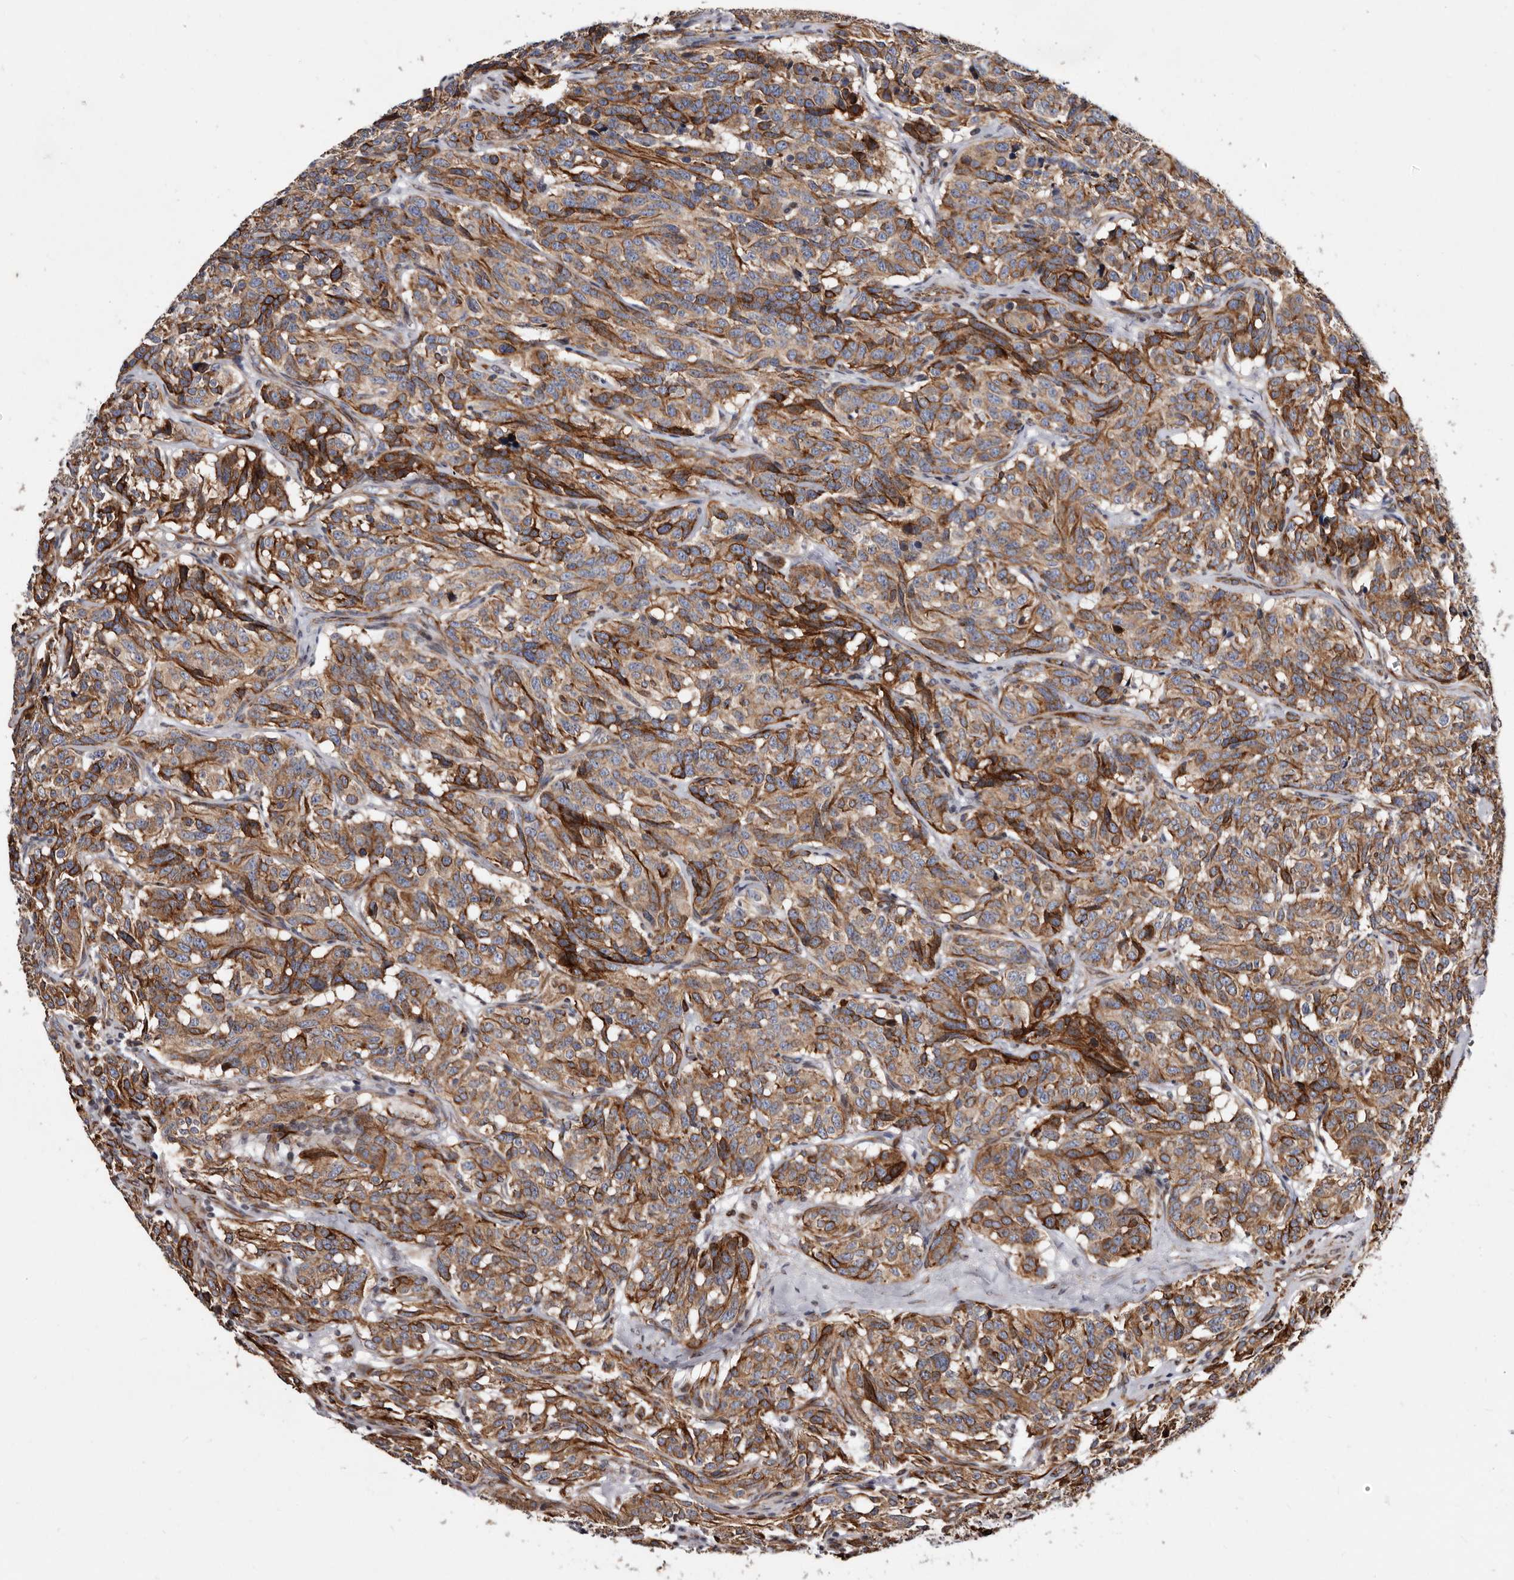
{"staining": {"intensity": "strong", "quantity": ">75%", "location": "cytoplasmic/membranous"}, "tissue": "carcinoid", "cell_type": "Tumor cells", "image_type": "cancer", "snomed": [{"axis": "morphology", "description": "Carcinoid, malignant, NOS"}, {"axis": "topography", "description": "Lung"}], "caption": "Immunohistochemical staining of carcinoid exhibits high levels of strong cytoplasmic/membranous protein staining in approximately >75% of tumor cells.", "gene": "TIMM17B", "patient": {"sex": "female", "age": 46}}